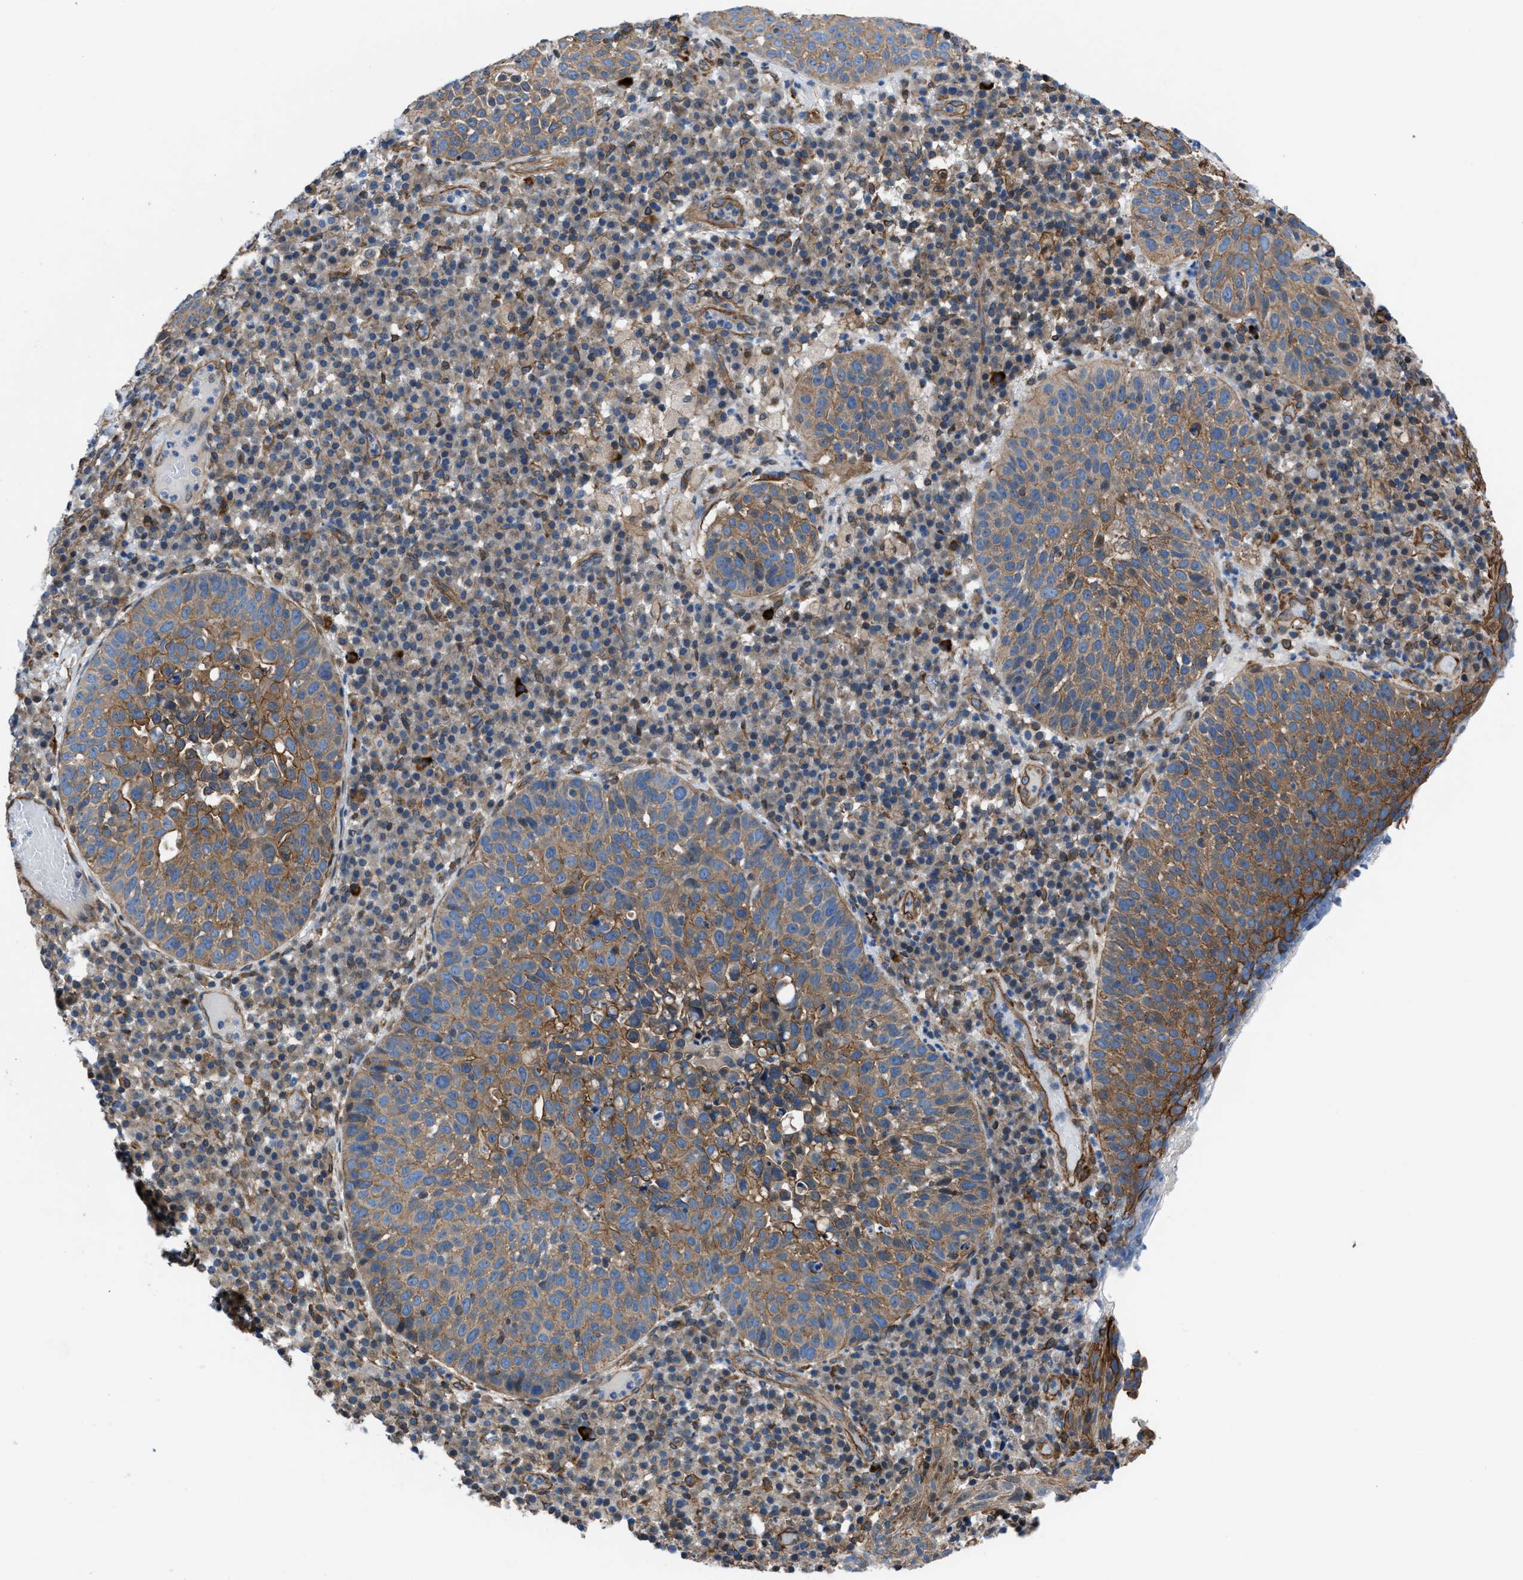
{"staining": {"intensity": "moderate", "quantity": ">75%", "location": "cytoplasmic/membranous"}, "tissue": "skin cancer", "cell_type": "Tumor cells", "image_type": "cancer", "snomed": [{"axis": "morphology", "description": "Squamous cell carcinoma in situ, NOS"}, {"axis": "morphology", "description": "Squamous cell carcinoma, NOS"}, {"axis": "topography", "description": "Skin"}], "caption": "Tumor cells show medium levels of moderate cytoplasmic/membranous staining in about >75% of cells in squamous cell carcinoma in situ (skin).", "gene": "DMAC1", "patient": {"sex": "male", "age": 93}}